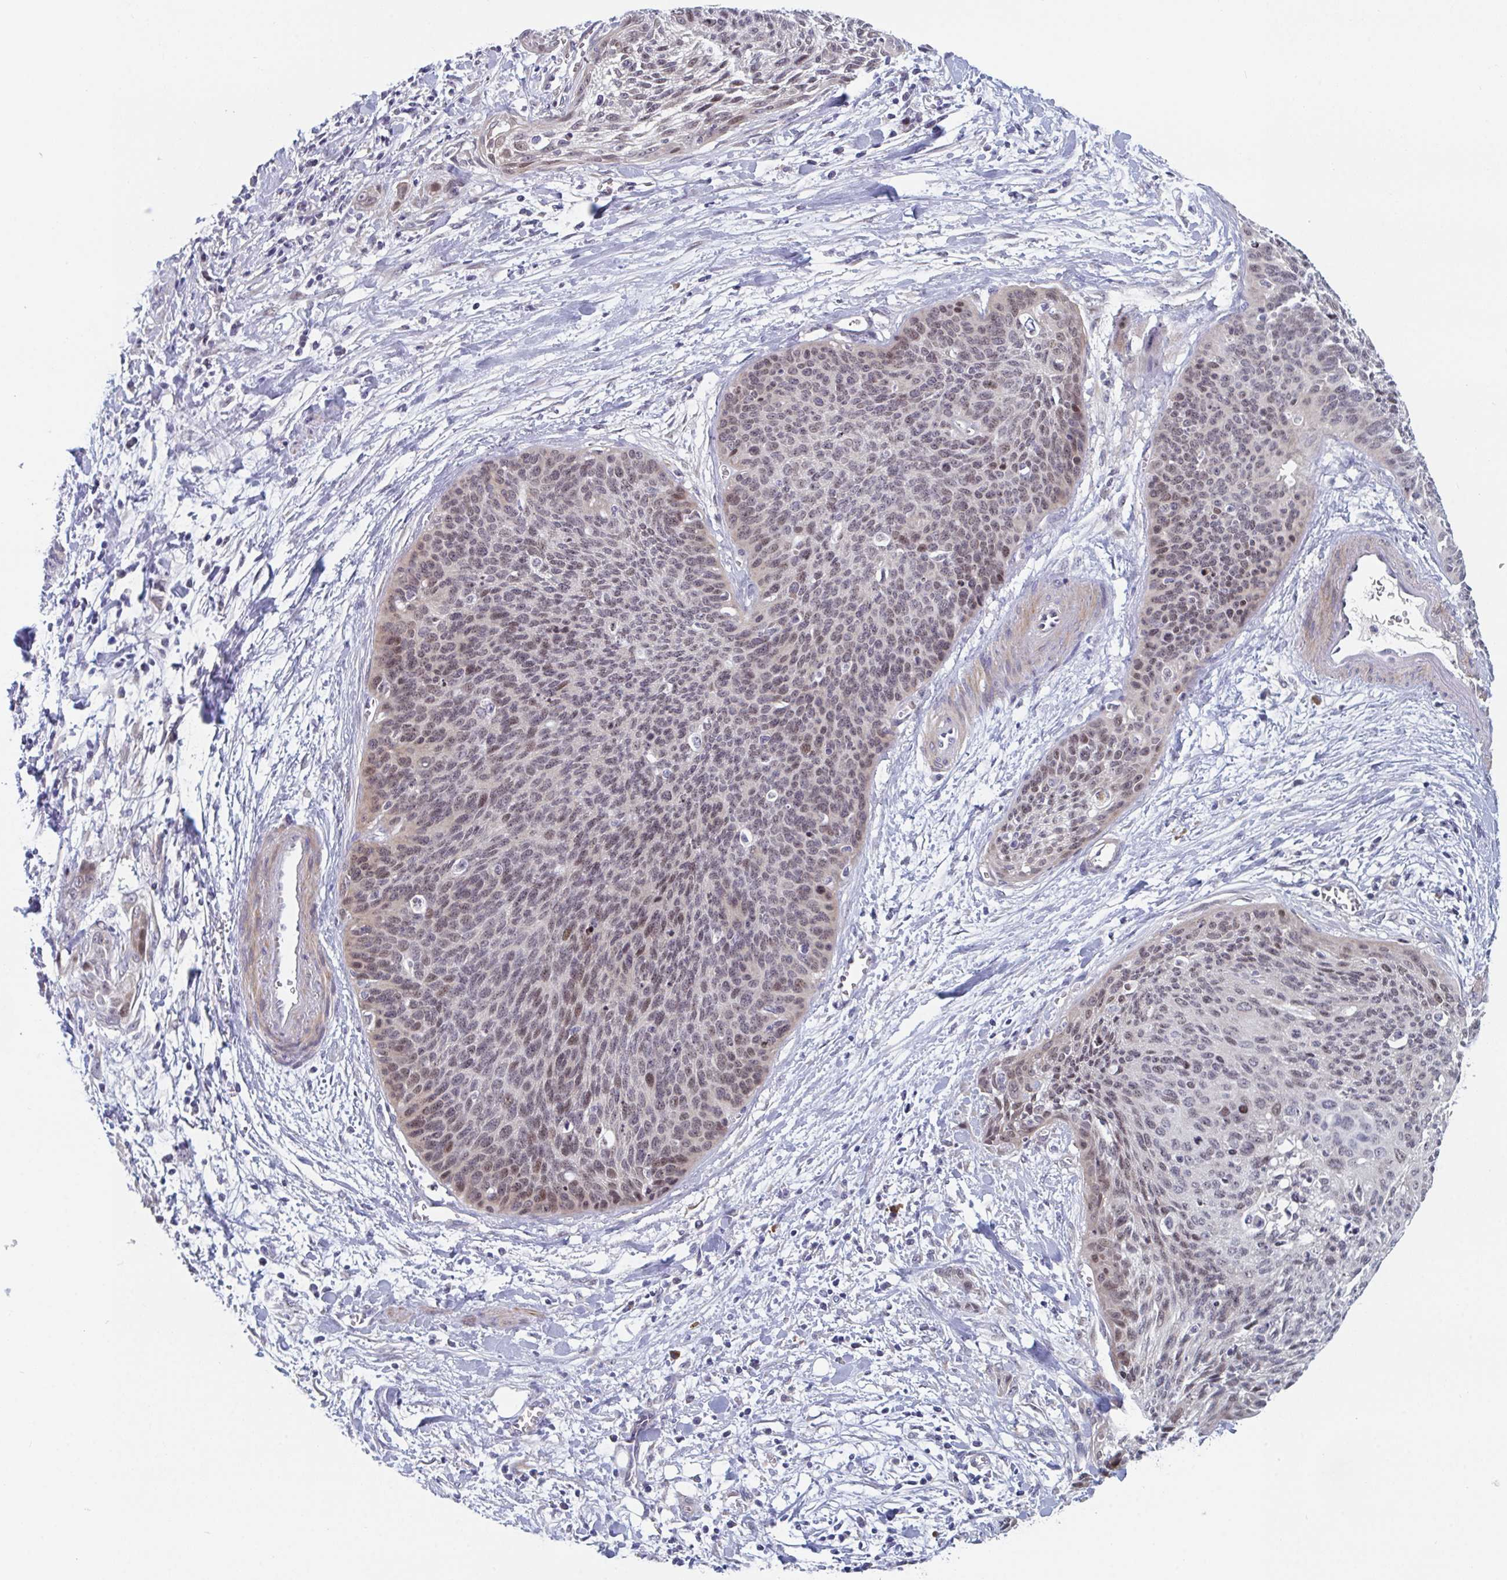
{"staining": {"intensity": "moderate", "quantity": ">75%", "location": "nuclear"}, "tissue": "cervical cancer", "cell_type": "Tumor cells", "image_type": "cancer", "snomed": [{"axis": "morphology", "description": "Squamous cell carcinoma, NOS"}, {"axis": "topography", "description": "Cervix"}], "caption": "High-power microscopy captured an immunohistochemistry photomicrograph of cervical cancer, revealing moderate nuclear expression in about >75% of tumor cells.", "gene": "CENPT", "patient": {"sex": "female", "age": 55}}